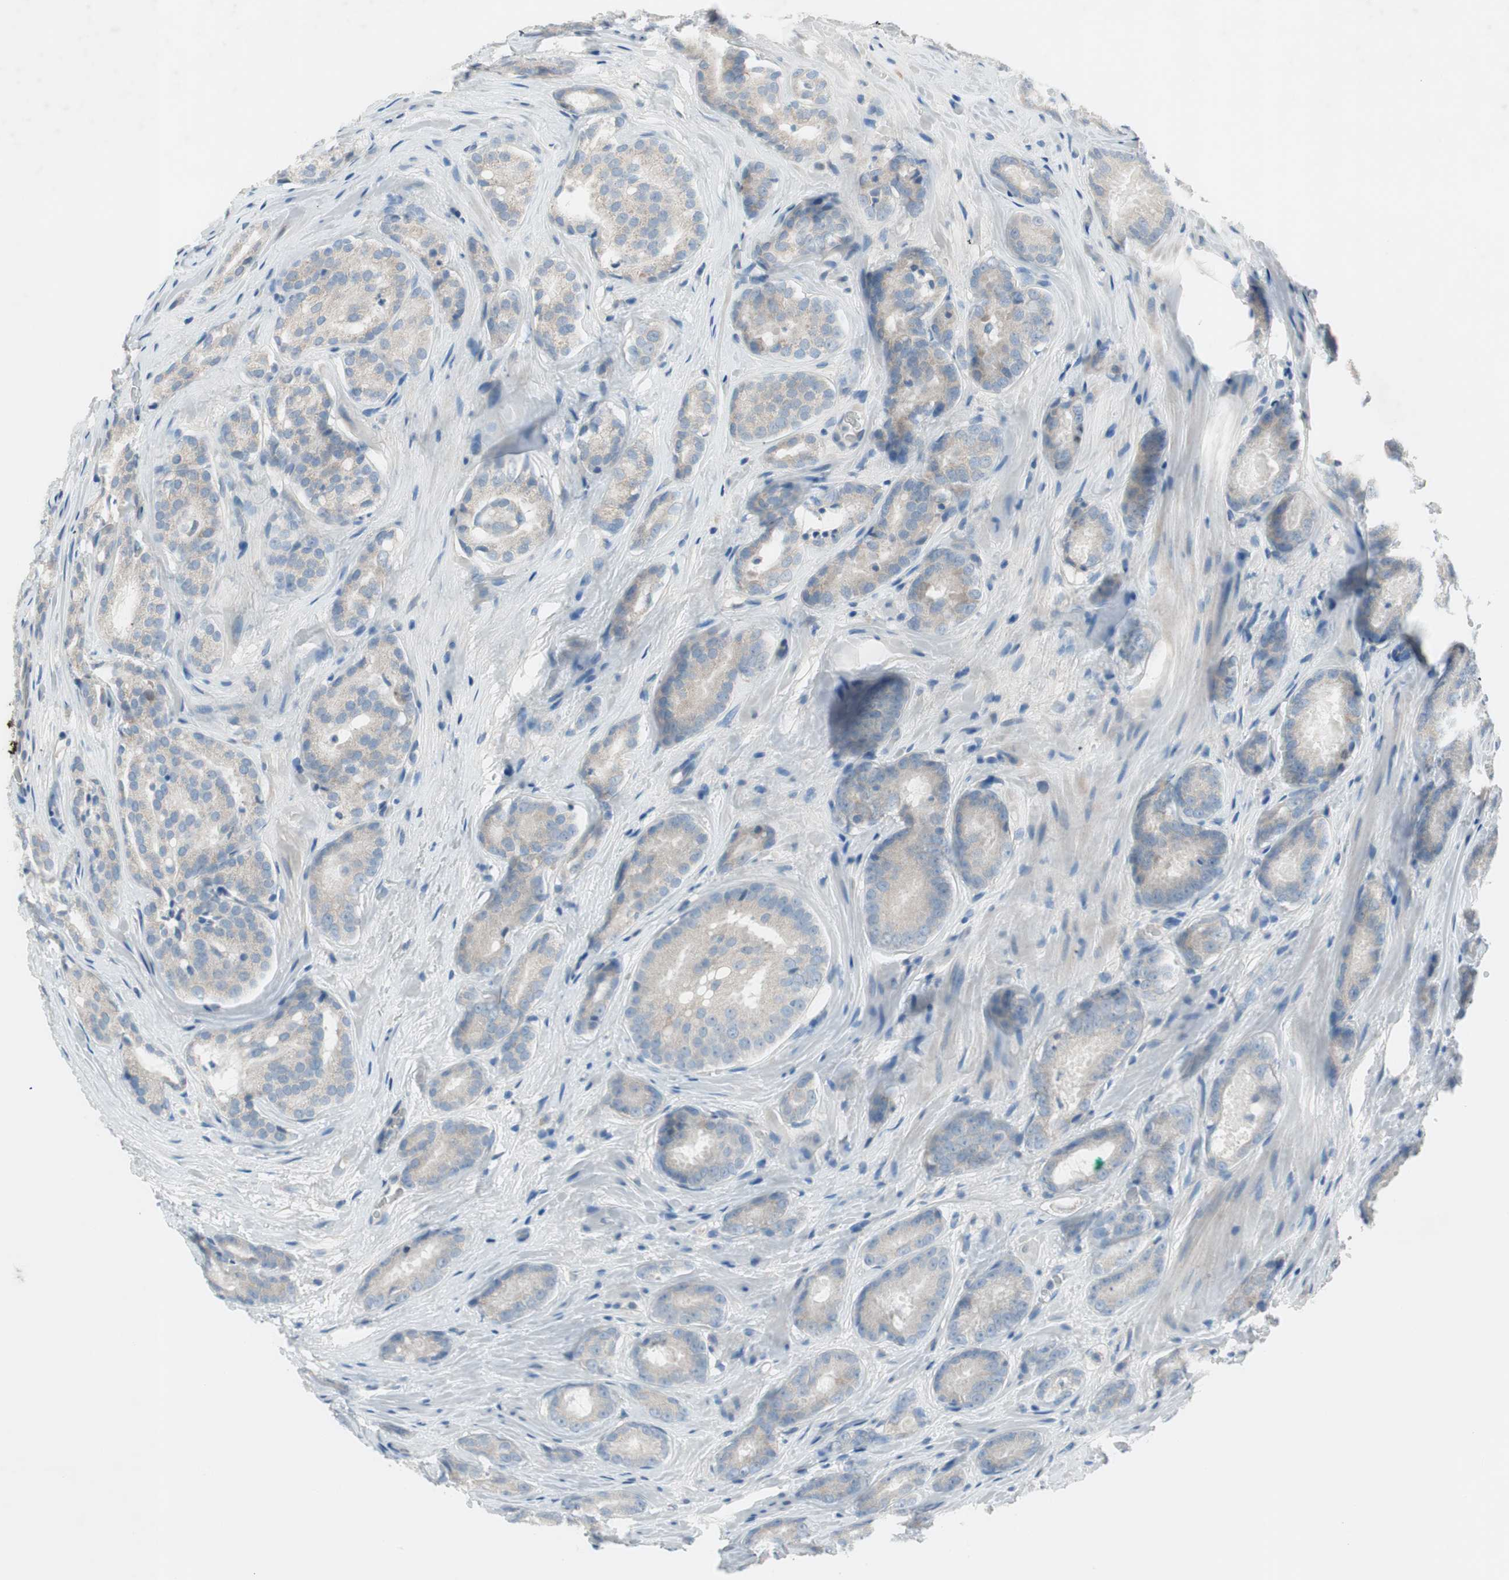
{"staining": {"intensity": "weak", "quantity": "<25%", "location": "cytoplasmic/membranous"}, "tissue": "prostate cancer", "cell_type": "Tumor cells", "image_type": "cancer", "snomed": [{"axis": "morphology", "description": "Adenocarcinoma, High grade"}, {"axis": "topography", "description": "Prostate"}], "caption": "A histopathology image of prostate cancer (high-grade adenocarcinoma) stained for a protein displays no brown staining in tumor cells.", "gene": "PRRG4", "patient": {"sex": "male", "age": 64}}